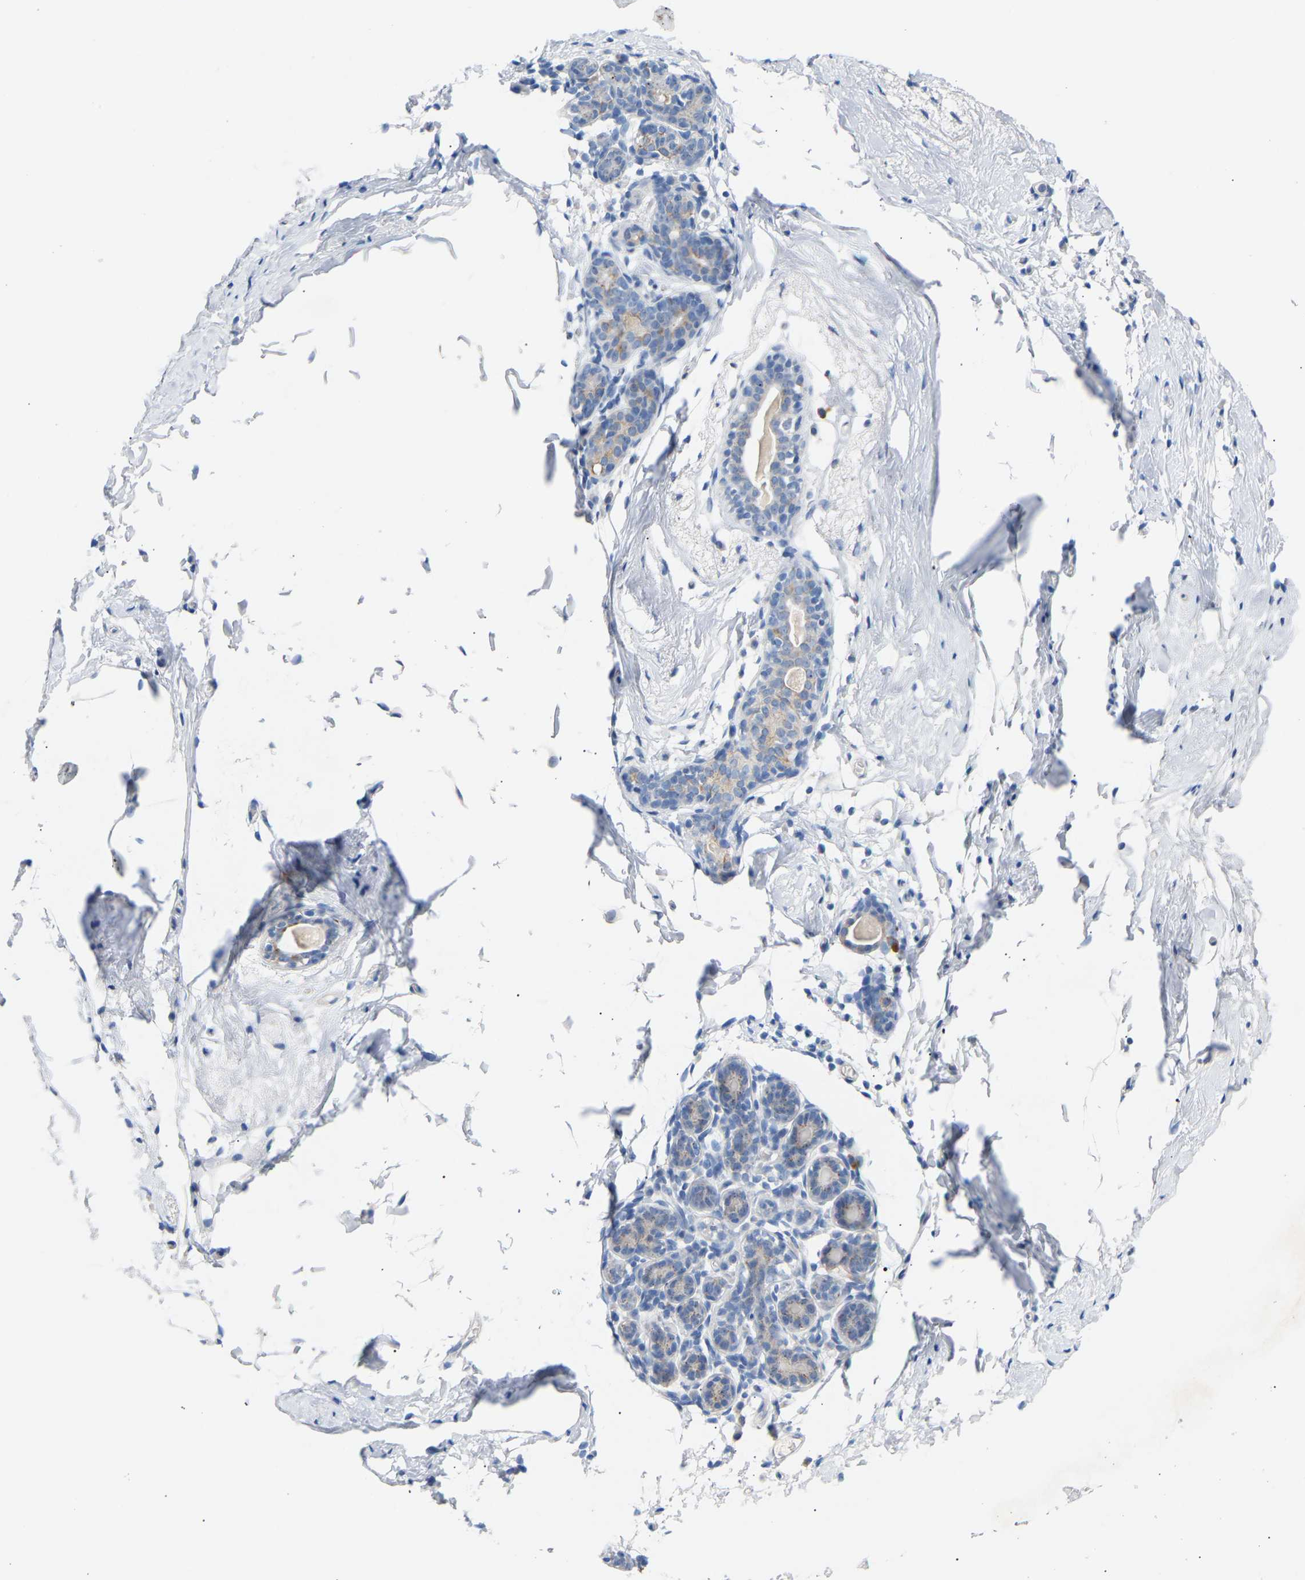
{"staining": {"intensity": "negative", "quantity": "none", "location": "none"}, "tissue": "breast", "cell_type": "Adipocytes", "image_type": "normal", "snomed": [{"axis": "morphology", "description": "Normal tissue, NOS"}, {"axis": "topography", "description": "Breast"}], "caption": "This is an immunohistochemistry (IHC) image of benign breast. There is no expression in adipocytes.", "gene": "PEX1", "patient": {"sex": "female", "age": 62}}